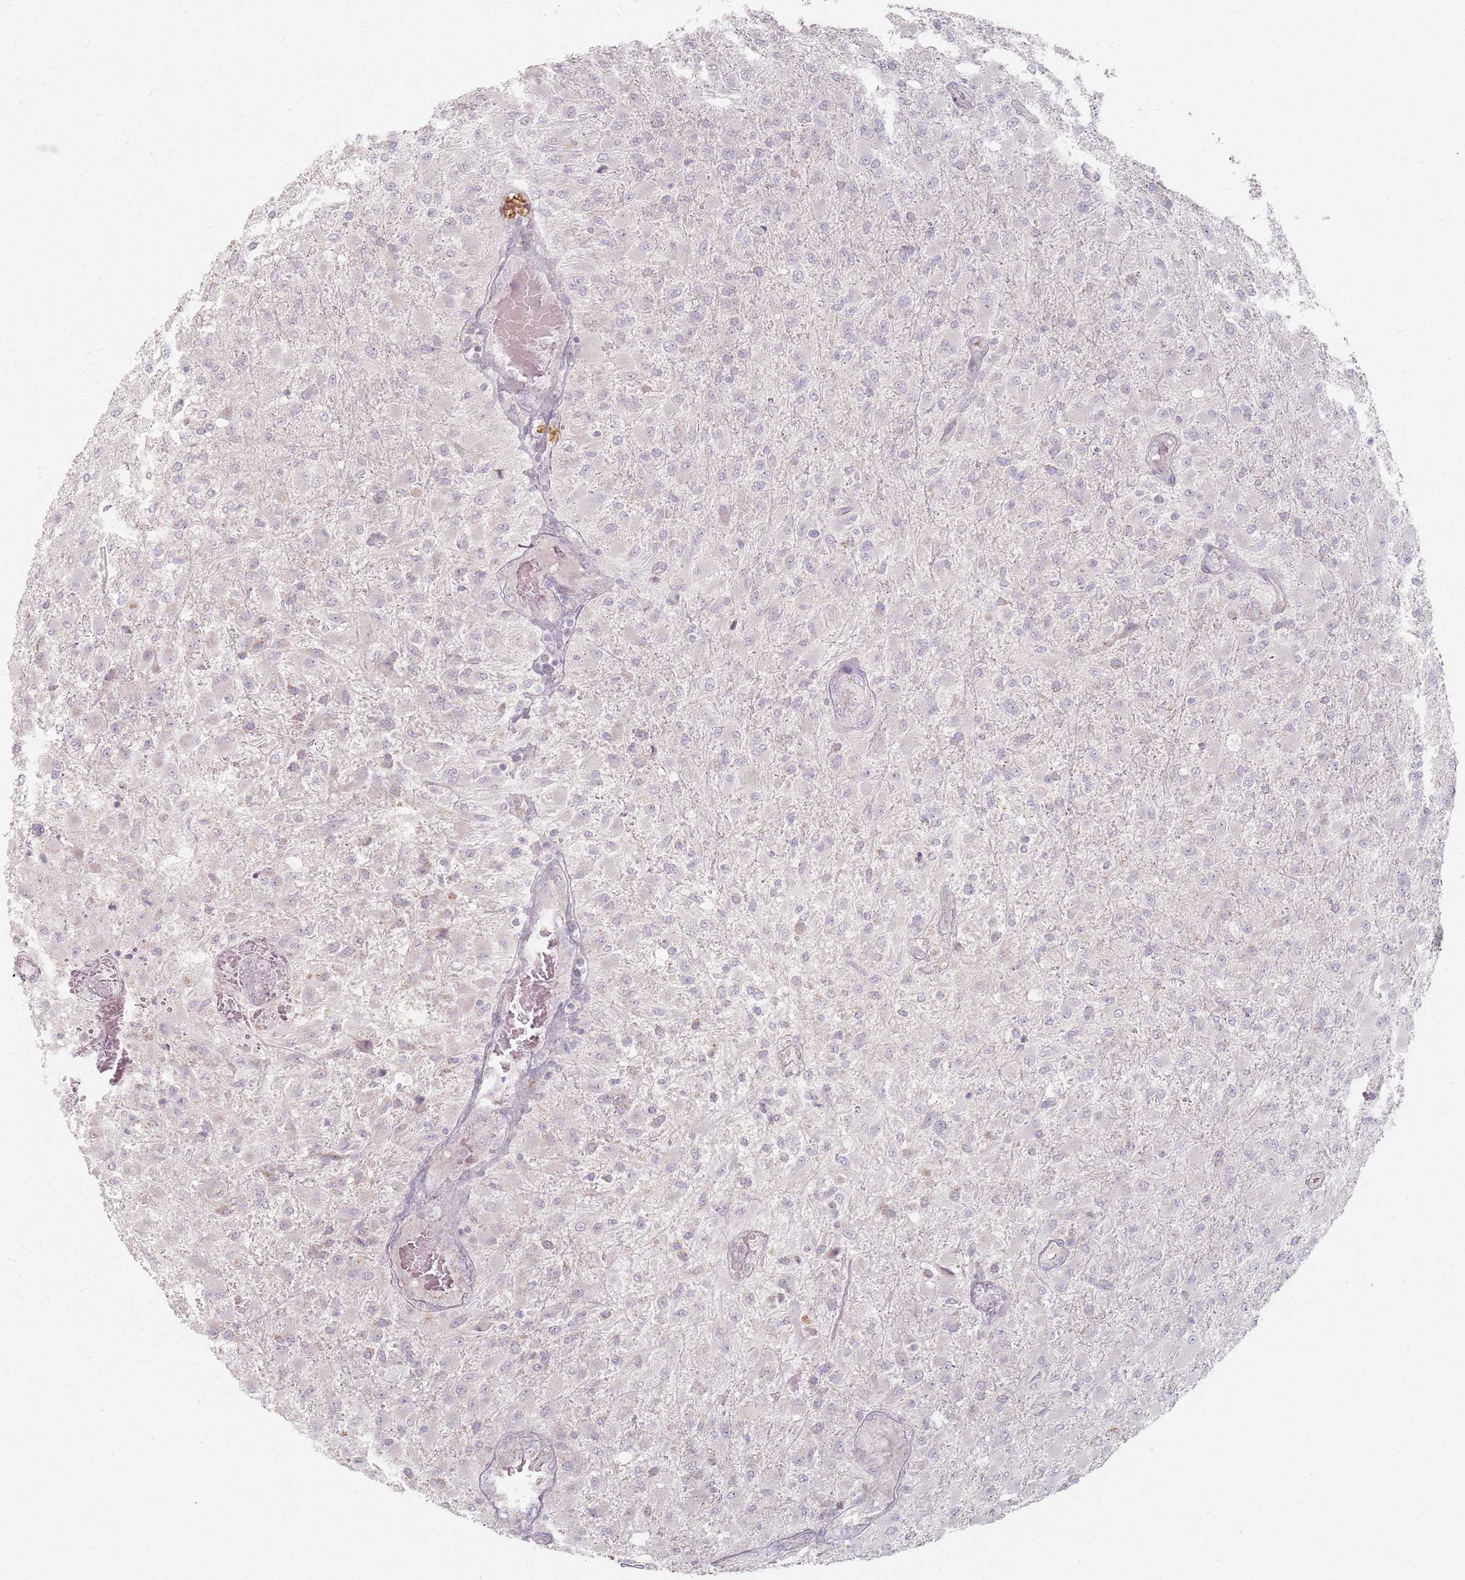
{"staining": {"intensity": "negative", "quantity": "none", "location": "none"}, "tissue": "glioma", "cell_type": "Tumor cells", "image_type": "cancer", "snomed": [{"axis": "morphology", "description": "Glioma, malignant, Low grade"}, {"axis": "topography", "description": "Brain"}], "caption": "This photomicrograph is of malignant glioma (low-grade) stained with immunohistochemistry to label a protein in brown with the nuclei are counter-stained blue. There is no expression in tumor cells.", "gene": "PKD2L2", "patient": {"sex": "male", "age": 65}}